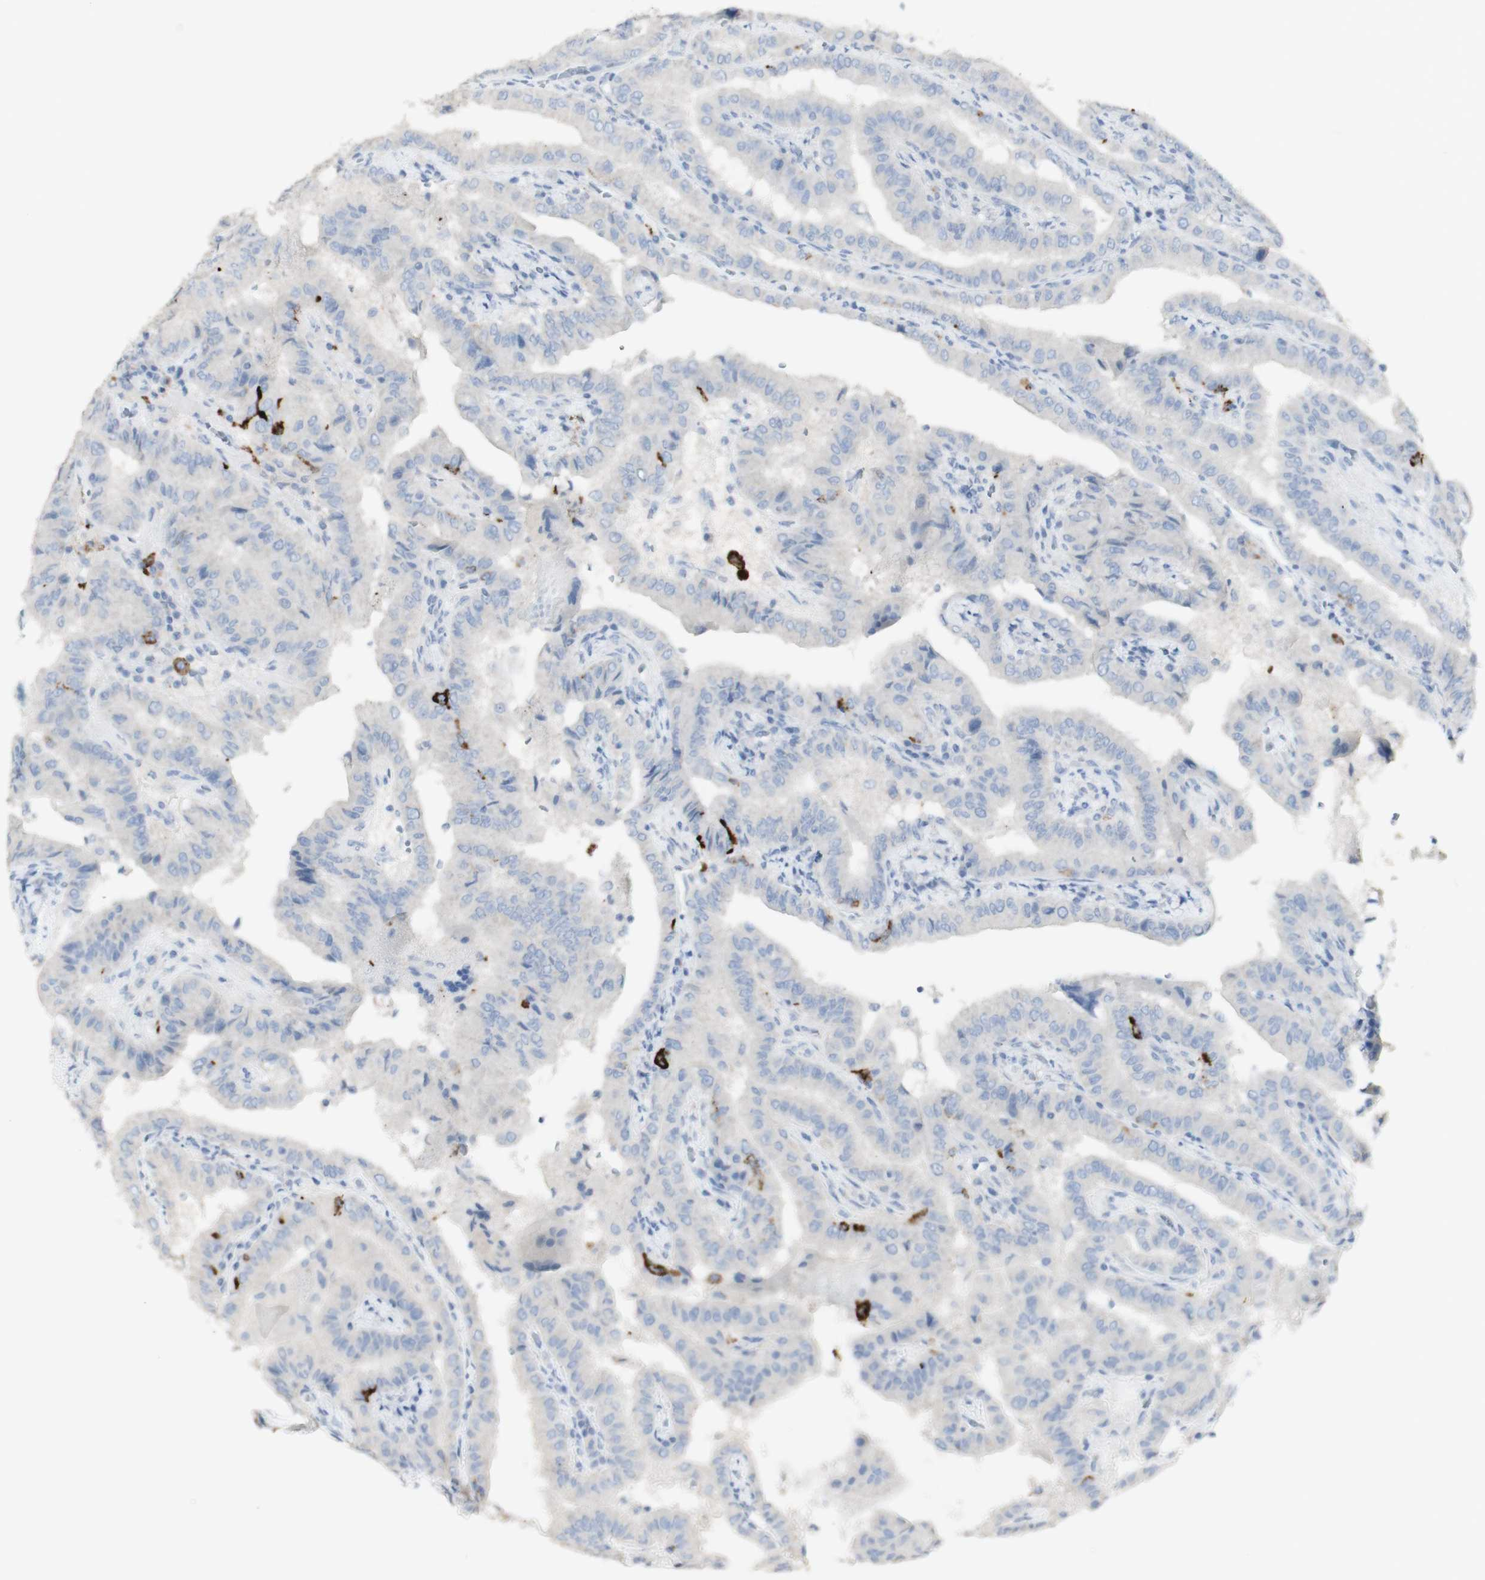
{"staining": {"intensity": "negative", "quantity": "none", "location": "none"}, "tissue": "thyroid cancer", "cell_type": "Tumor cells", "image_type": "cancer", "snomed": [{"axis": "morphology", "description": "Papillary adenocarcinoma, NOS"}, {"axis": "topography", "description": "Thyroid gland"}], "caption": "Protein analysis of thyroid papillary adenocarcinoma reveals no significant expression in tumor cells. (Brightfield microscopy of DAB (3,3'-diaminobenzidine) IHC at high magnification).", "gene": "CD207", "patient": {"sex": "male", "age": 33}}